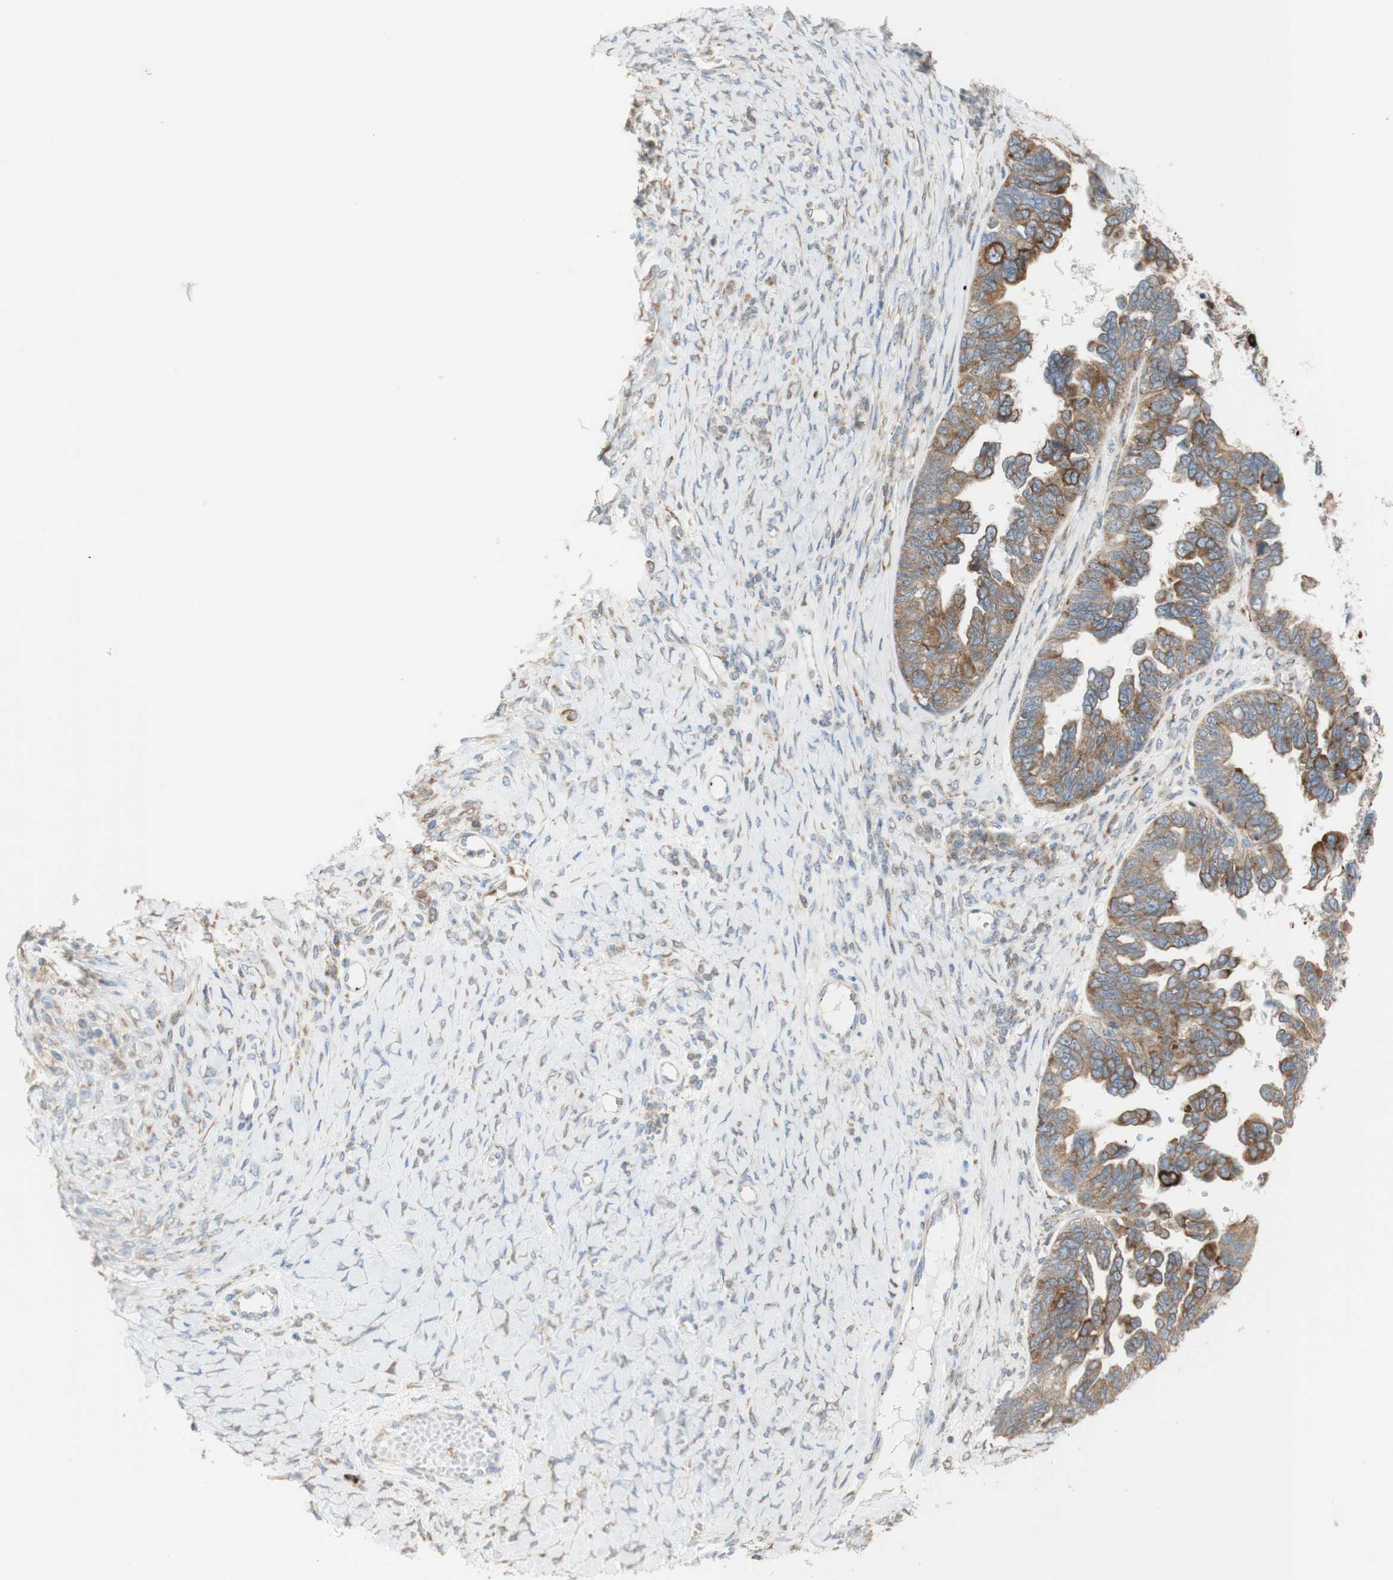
{"staining": {"intensity": "moderate", "quantity": ">75%", "location": "cytoplasmic/membranous"}, "tissue": "ovarian cancer", "cell_type": "Tumor cells", "image_type": "cancer", "snomed": [{"axis": "morphology", "description": "Cystadenocarcinoma, serous, NOS"}, {"axis": "topography", "description": "Ovary"}], "caption": "A micrograph of human ovarian cancer stained for a protein demonstrates moderate cytoplasmic/membranous brown staining in tumor cells.", "gene": "MANF", "patient": {"sex": "female", "age": 79}}